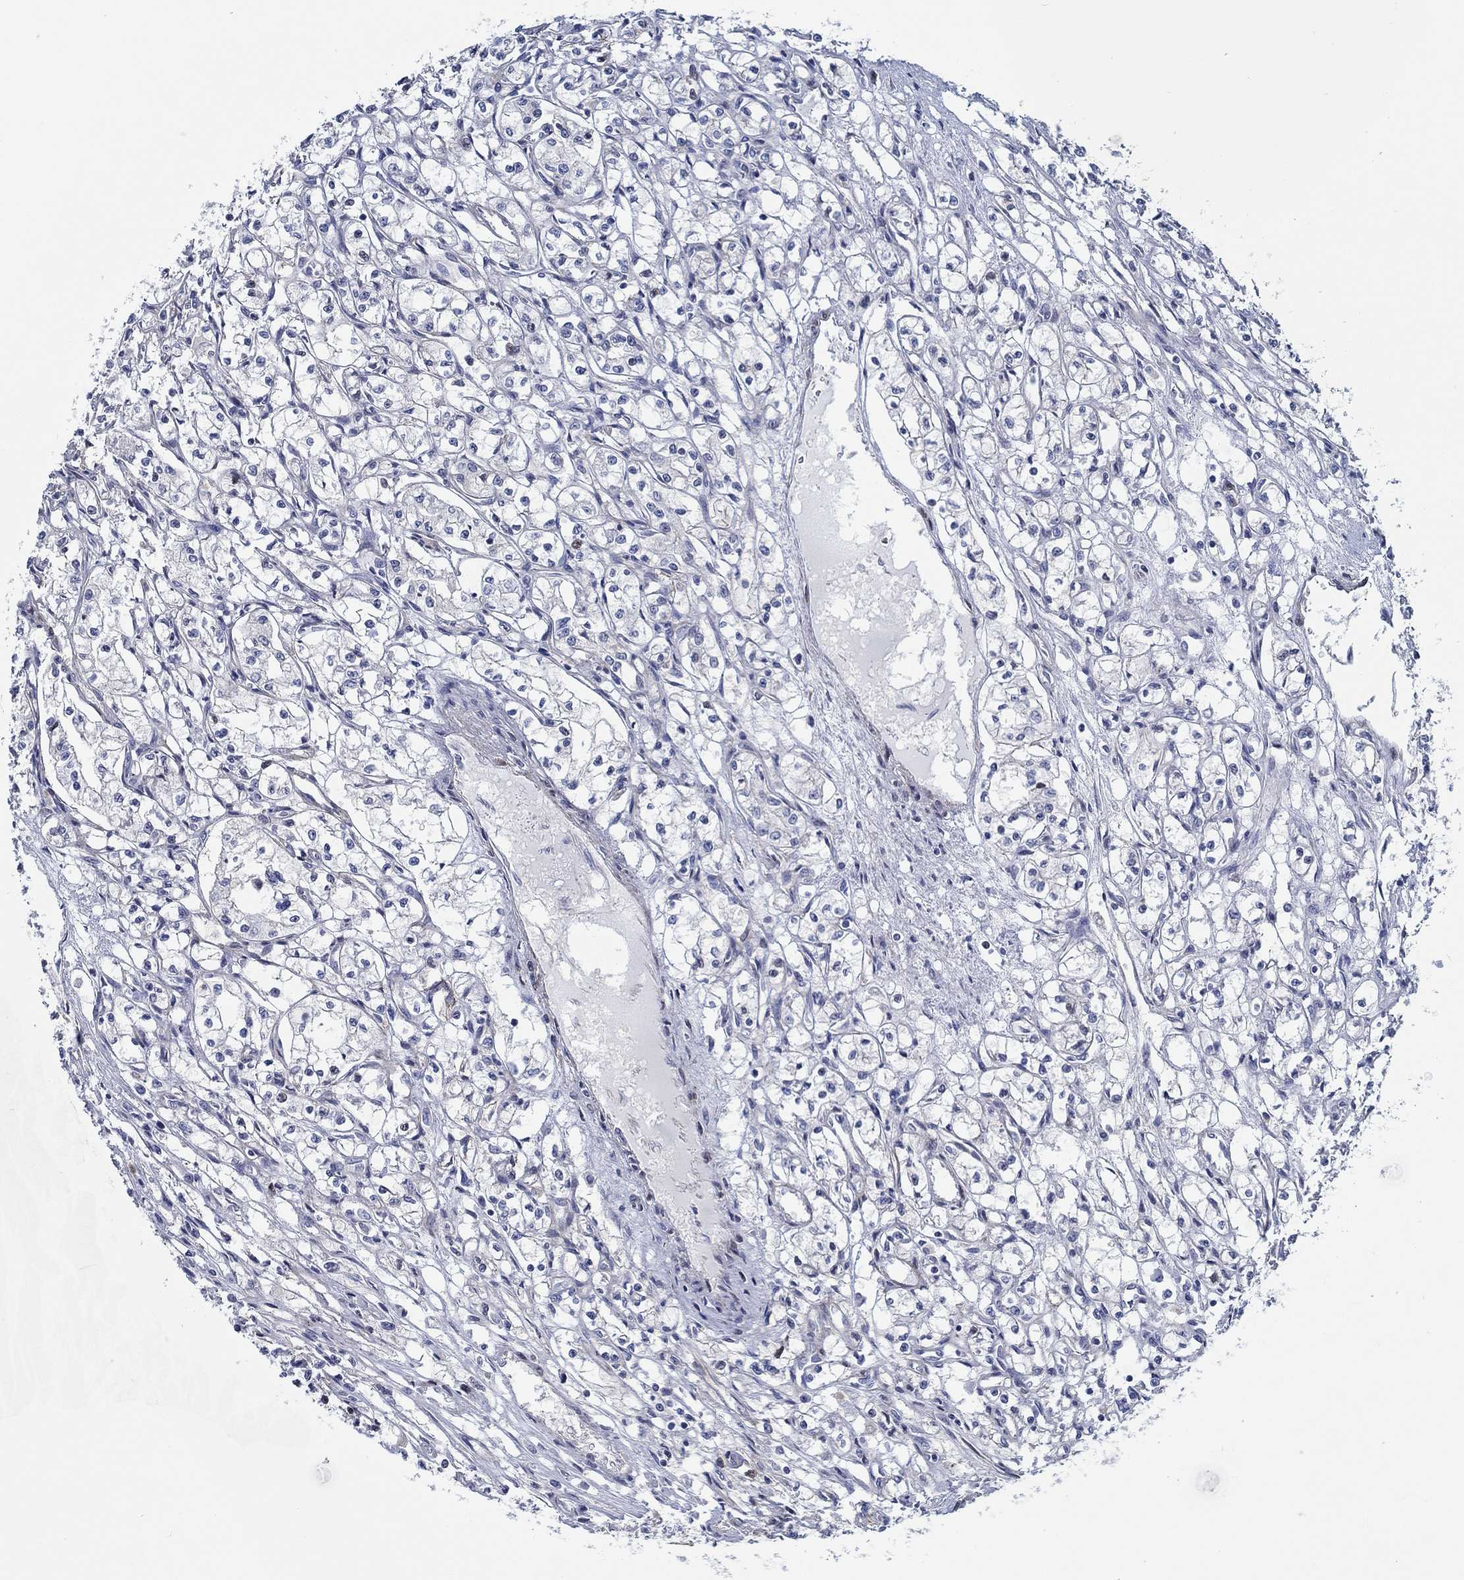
{"staining": {"intensity": "negative", "quantity": "none", "location": "none"}, "tissue": "renal cancer", "cell_type": "Tumor cells", "image_type": "cancer", "snomed": [{"axis": "morphology", "description": "Adenocarcinoma, NOS"}, {"axis": "topography", "description": "Kidney"}], "caption": "This photomicrograph is of renal cancer stained with IHC to label a protein in brown with the nuclei are counter-stained blue. There is no staining in tumor cells.", "gene": "FMN1", "patient": {"sex": "male", "age": 56}}